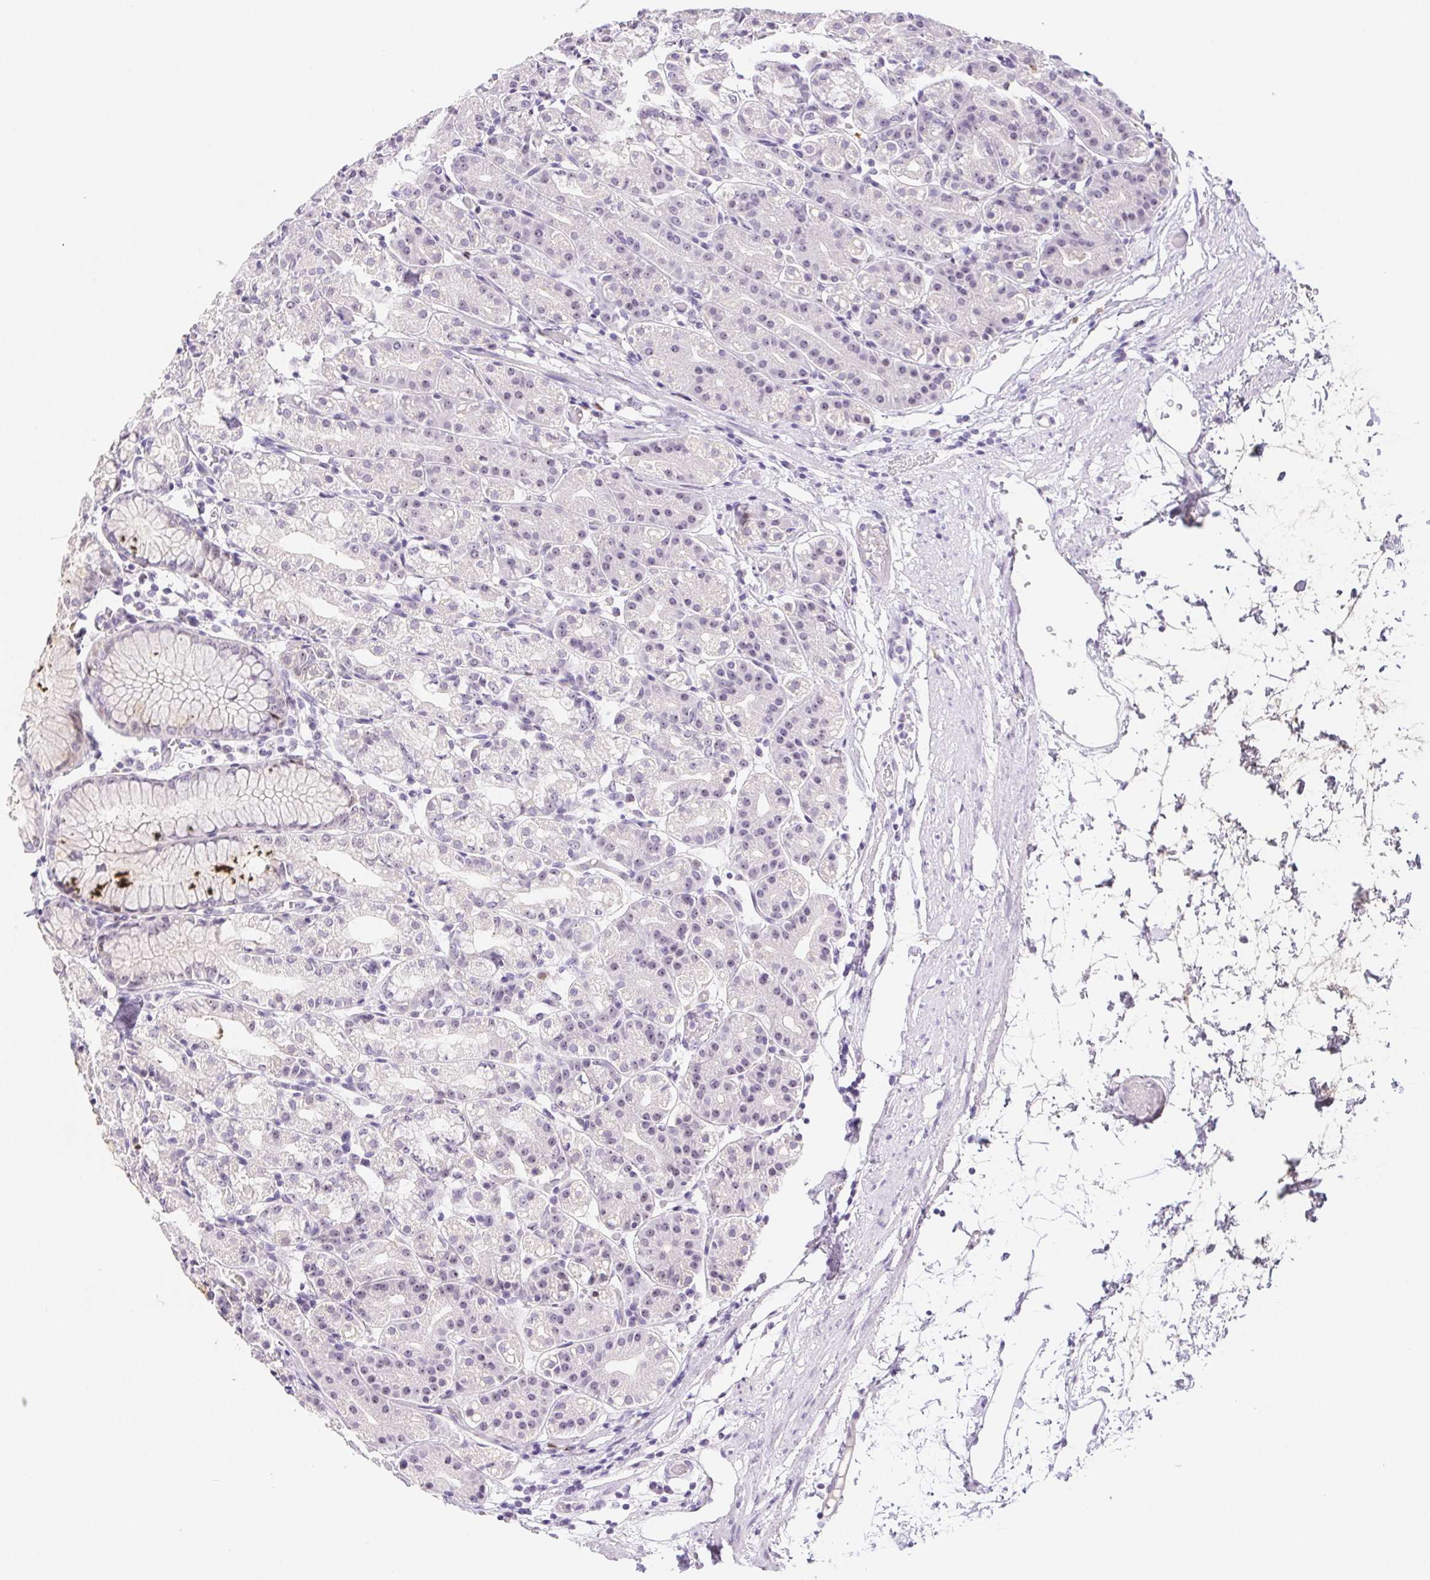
{"staining": {"intensity": "moderate", "quantity": "<25%", "location": "nuclear"}, "tissue": "stomach", "cell_type": "Glandular cells", "image_type": "normal", "snomed": [{"axis": "morphology", "description": "Normal tissue, NOS"}, {"axis": "topography", "description": "Stomach"}], "caption": "Stomach was stained to show a protein in brown. There is low levels of moderate nuclear staining in about <25% of glandular cells. (DAB = brown stain, brightfield microscopy at high magnification).", "gene": "ST8SIA3", "patient": {"sex": "female", "age": 57}}